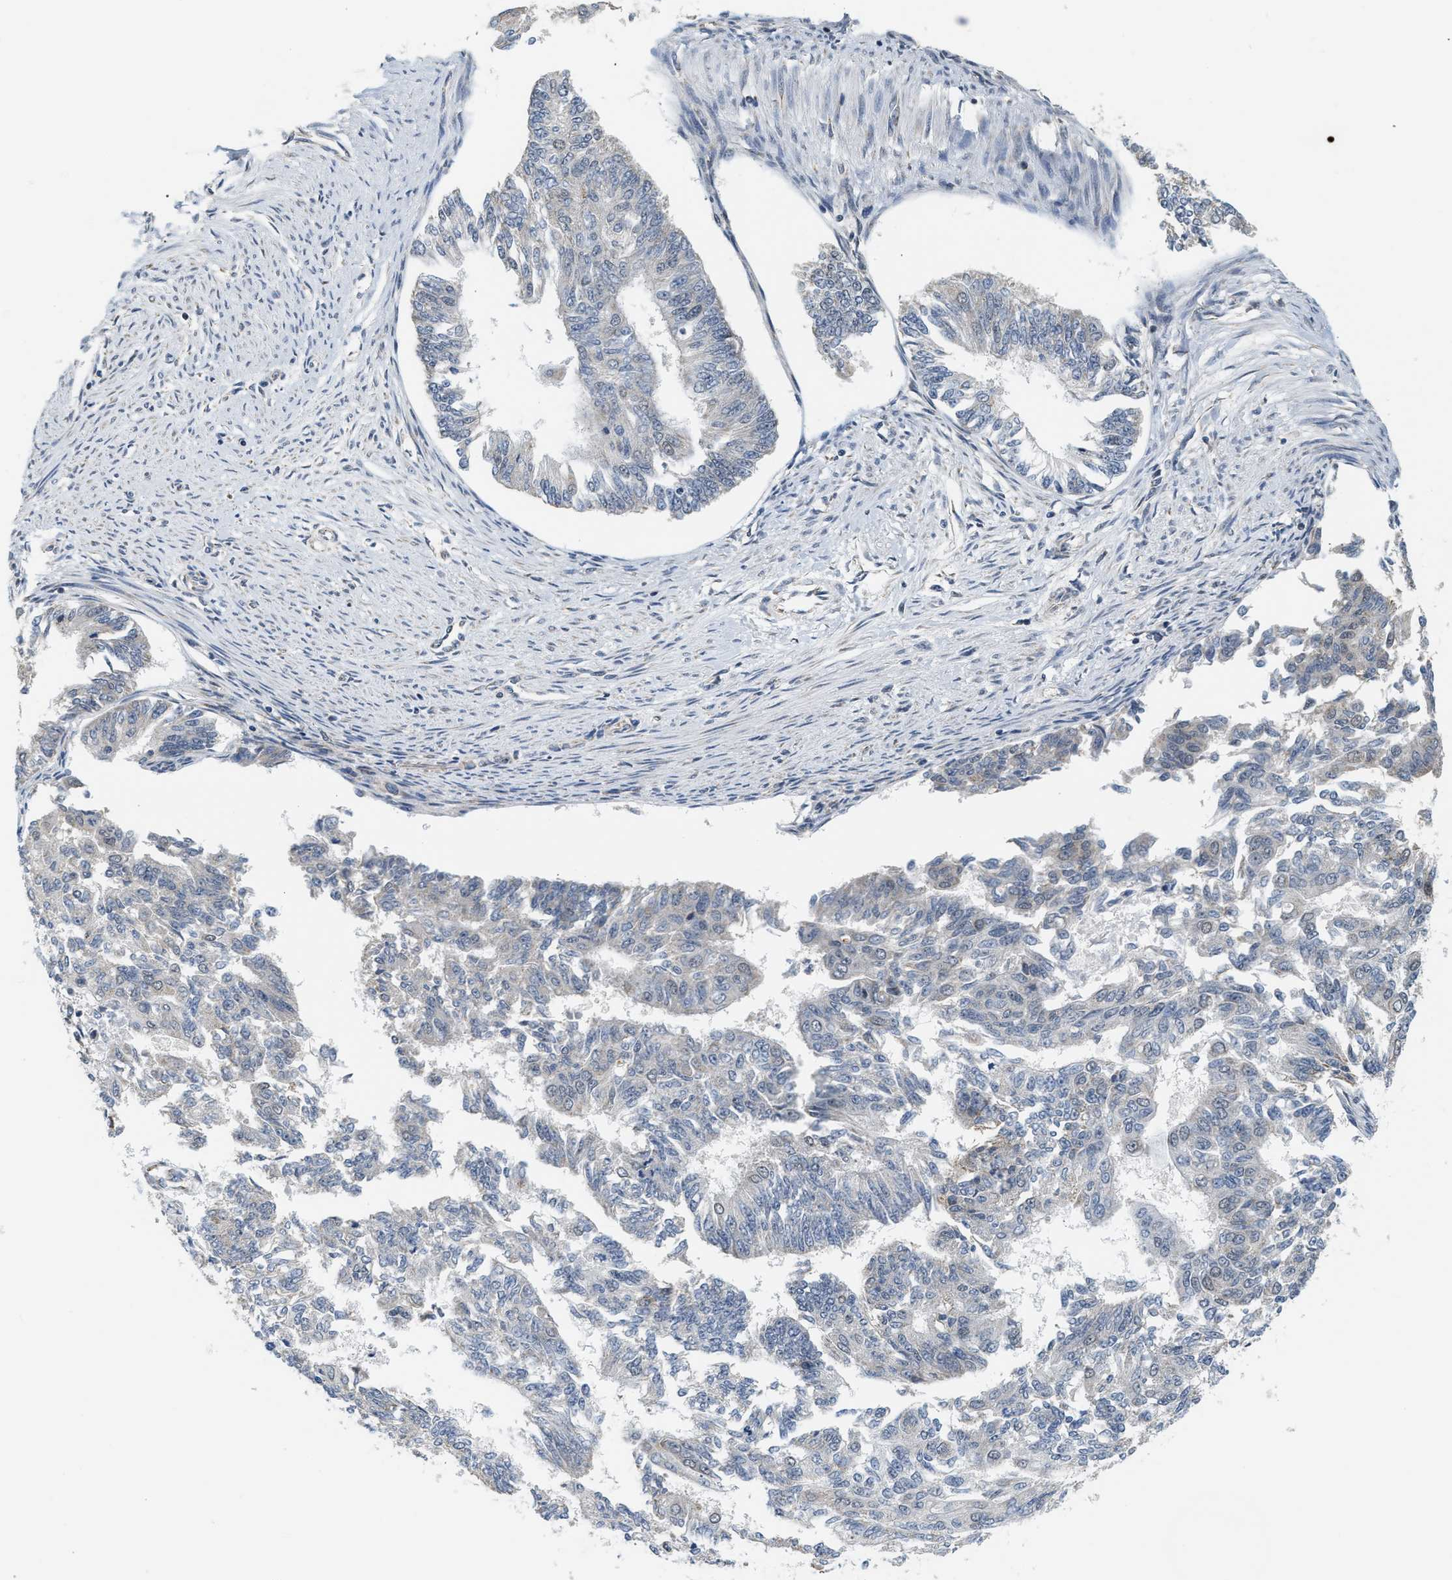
{"staining": {"intensity": "negative", "quantity": "none", "location": "none"}, "tissue": "endometrial cancer", "cell_type": "Tumor cells", "image_type": "cancer", "snomed": [{"axis": "morphology", "description": "Adenocarcinoma, NOS"}, {"axis": "topography", "description": "Endometrium"}], "caption": "This is an IHC micrograph of human endometrial cancer (adenocarcinoma). There is no staining in tumor cells.", "gene": "GIGYF1", "patient": {"sex": "female", "age": 32}}